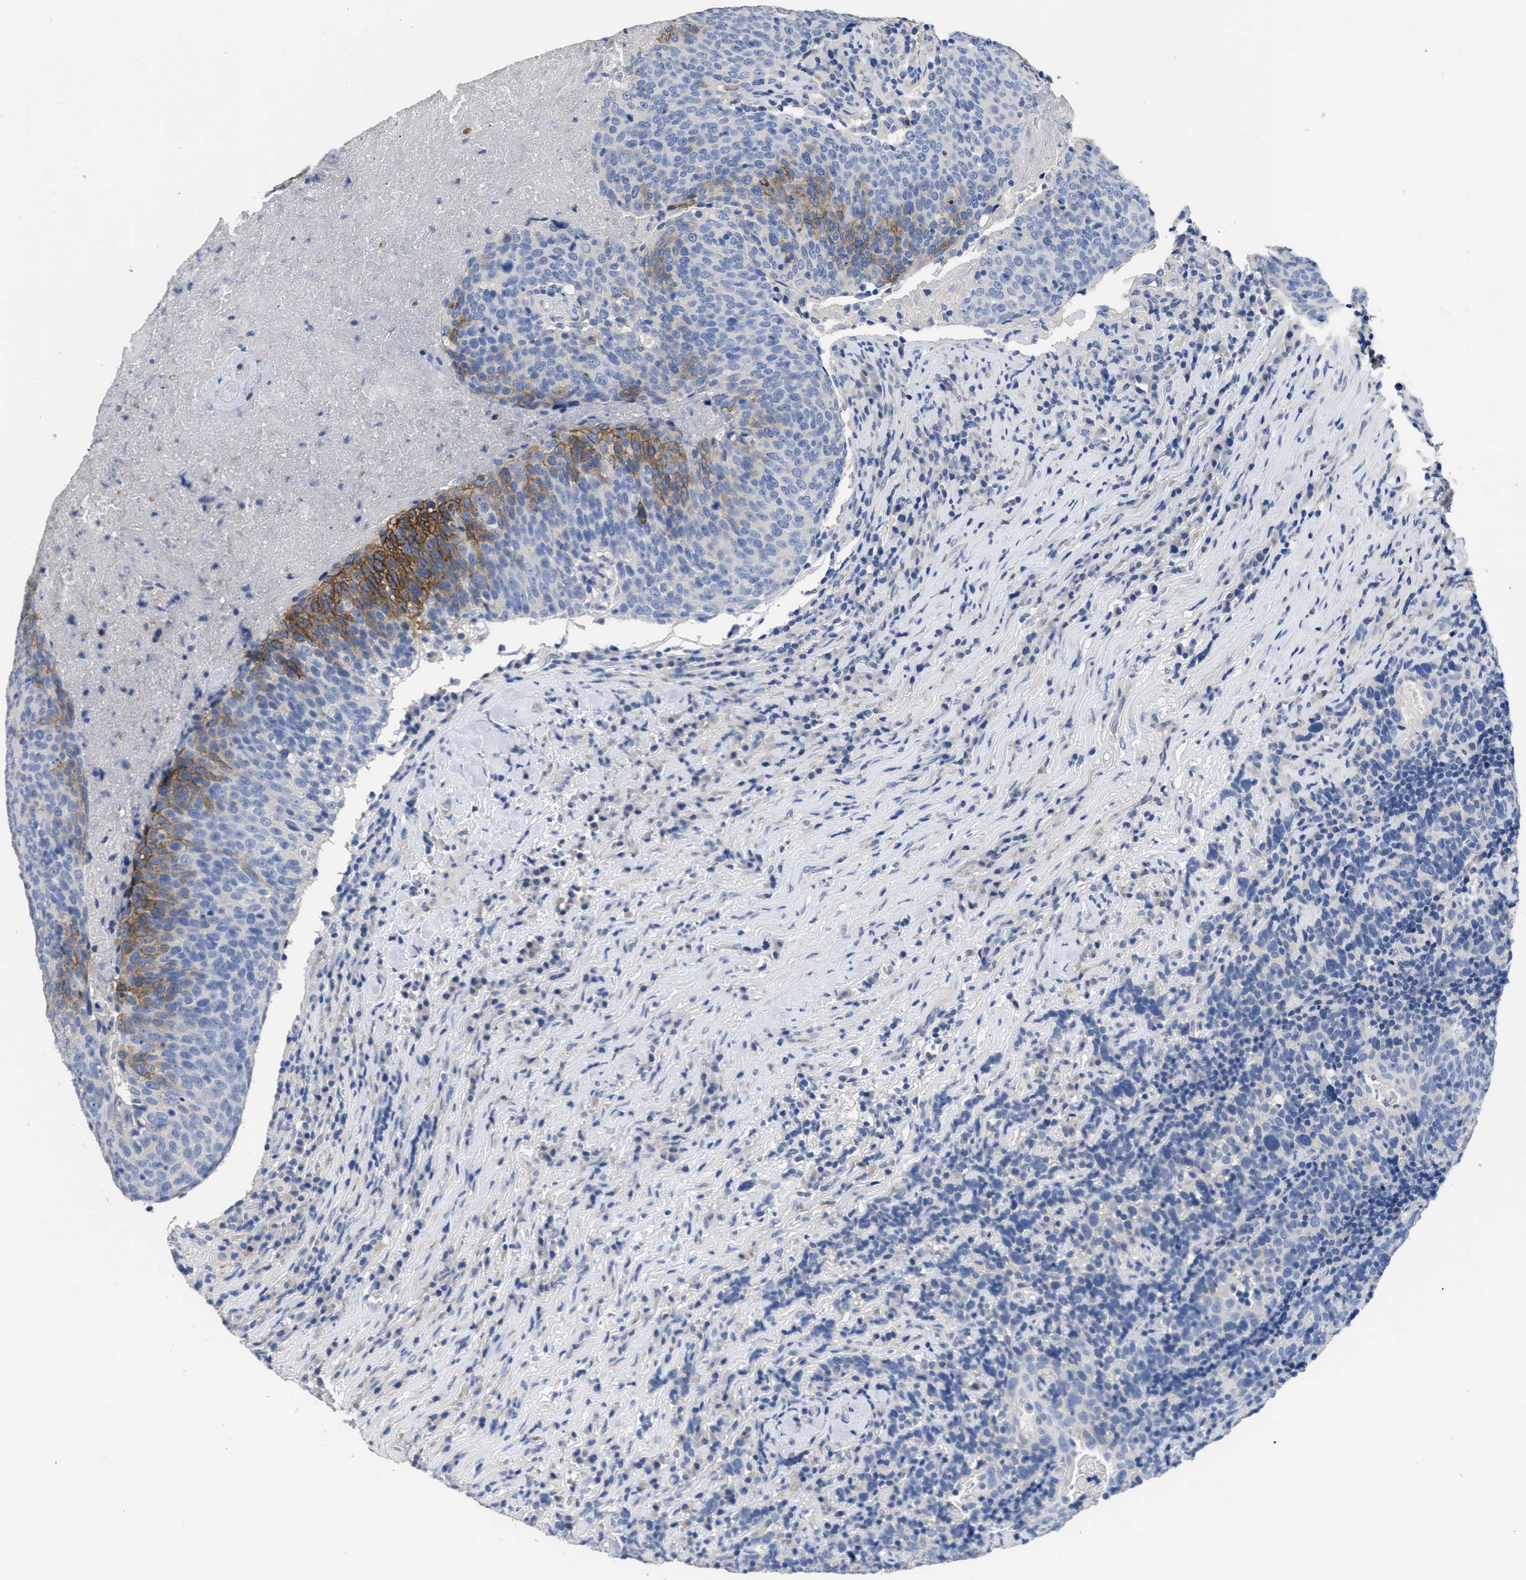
{"staining": {"intensity": "moderate", "quantity": "<25%", "location": "cytoplasmic/membranous"}, "tissue": "head and neck cancer", "cell_type": "Tumor cells", "image_type": "cancer", "snomed": [{"axis": "morphology", "description": "Squamous cell carcinoma, NOS"}, {"axis": "morphology", "description": "Squamous cell carcinoma, metastatic, NOS"}, {"axis": "topography", "description": "Lymph node"}, {"axis": "topography", "description": "Head-Neck"}], "caption": "DAB immunohistochemical staining of head and neck cancer shows moderate cytoplasmic/membranous protein expression in about <25% of tumor cells.", "gene": "CA9", "patient": {"sex": "male", "age": 62}}